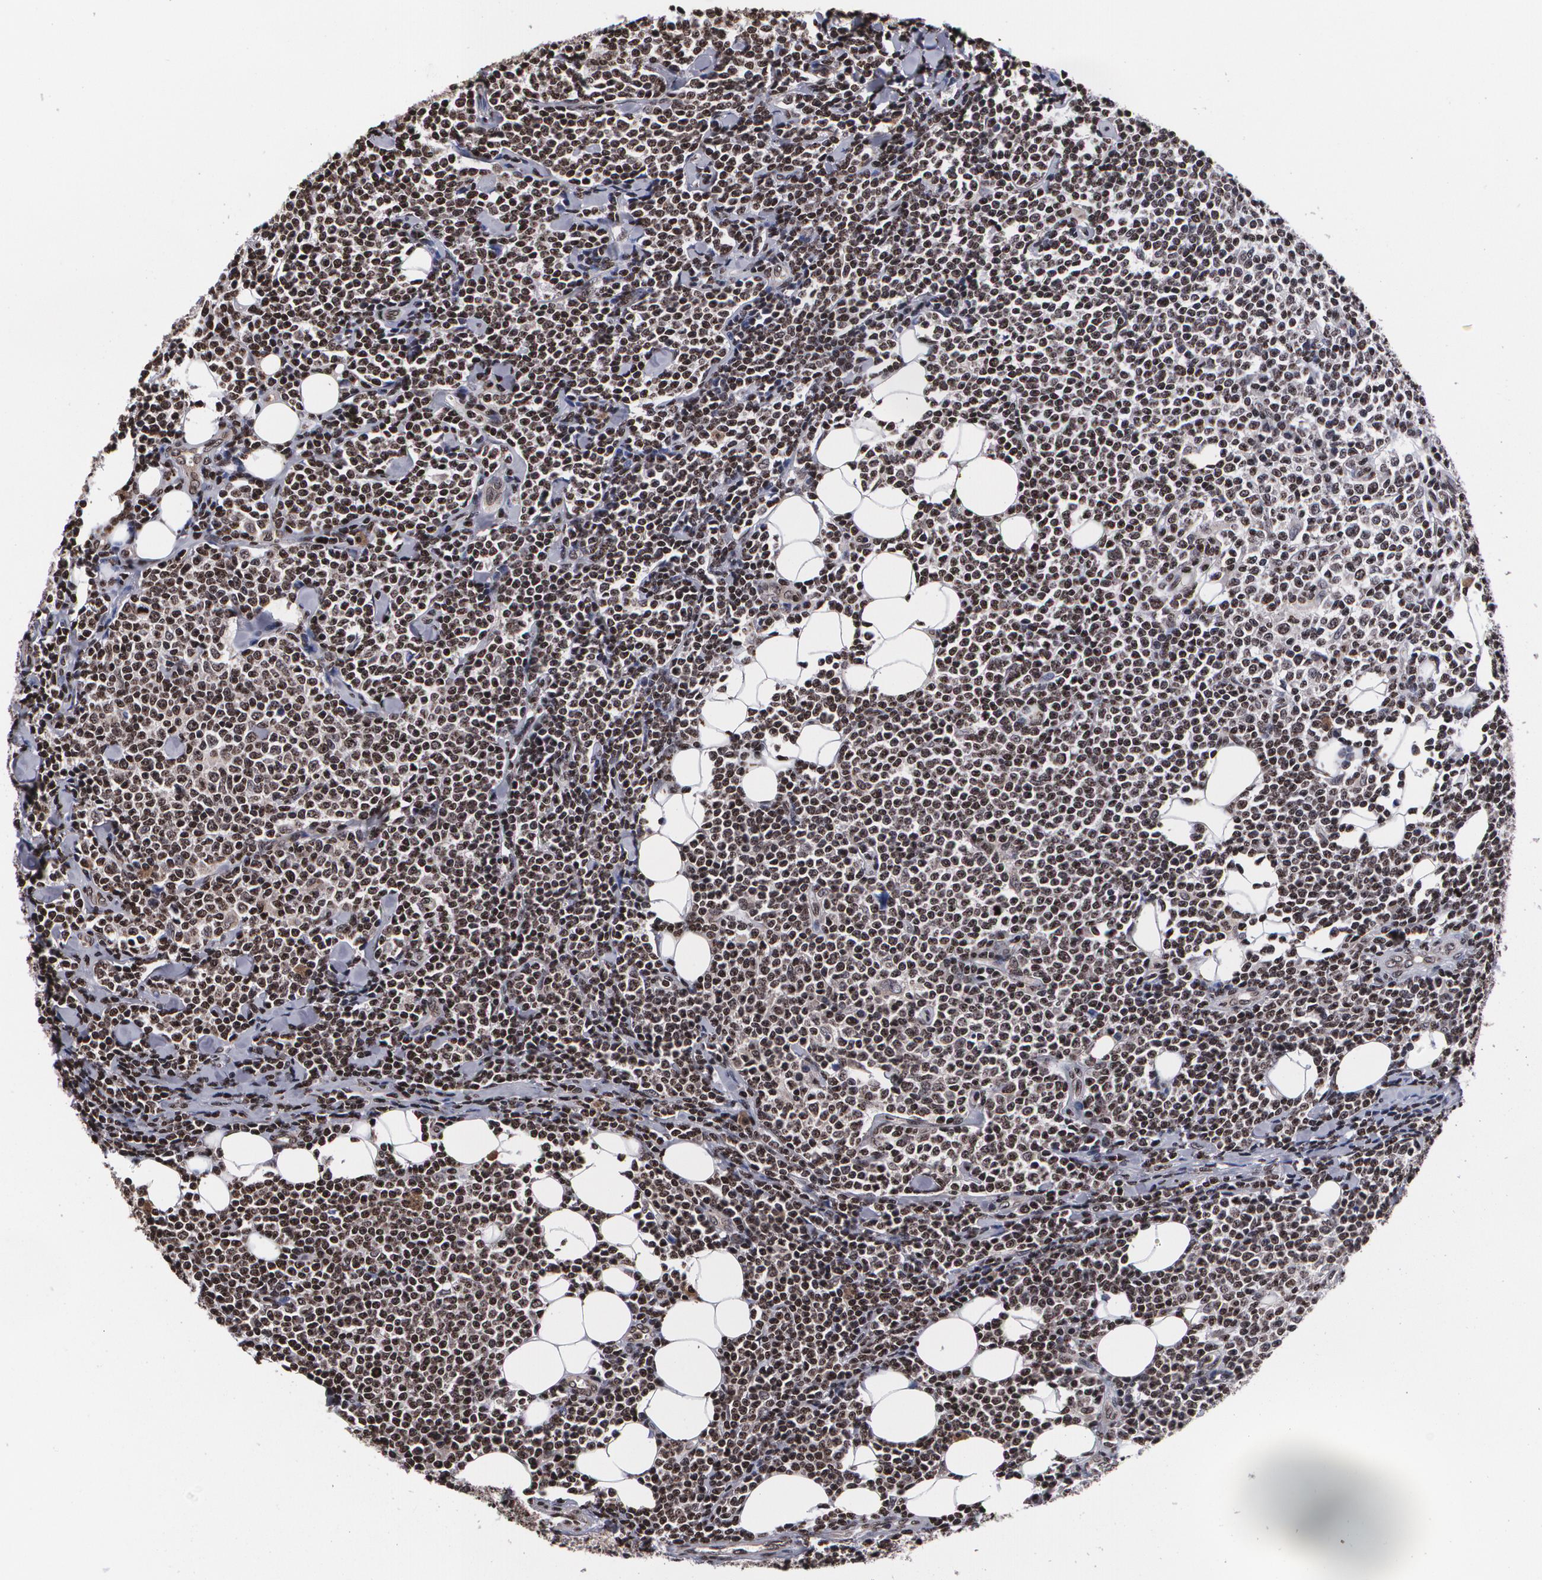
{"staining": {"intensity": "strong", "quantity": ">75%", "location": "nuclear"}, "tissue": "lymphoma", "cell_type": "Tumor cells", "image_type": "cancer", "snomed": [{"axis": "morphology", "description": "Malignant lymphoma, non-Hodgkin's type, Low grade"}, {"axis": "topography", "description": "Soft tissue"}], "caption": "Immunohistochemistry (IHC) of human lymphoma displays high levels of strong nuclear staining in about >75% of tumor cells.", "gene": "MVP", "patient": {"sex": "male", "age": 92}}